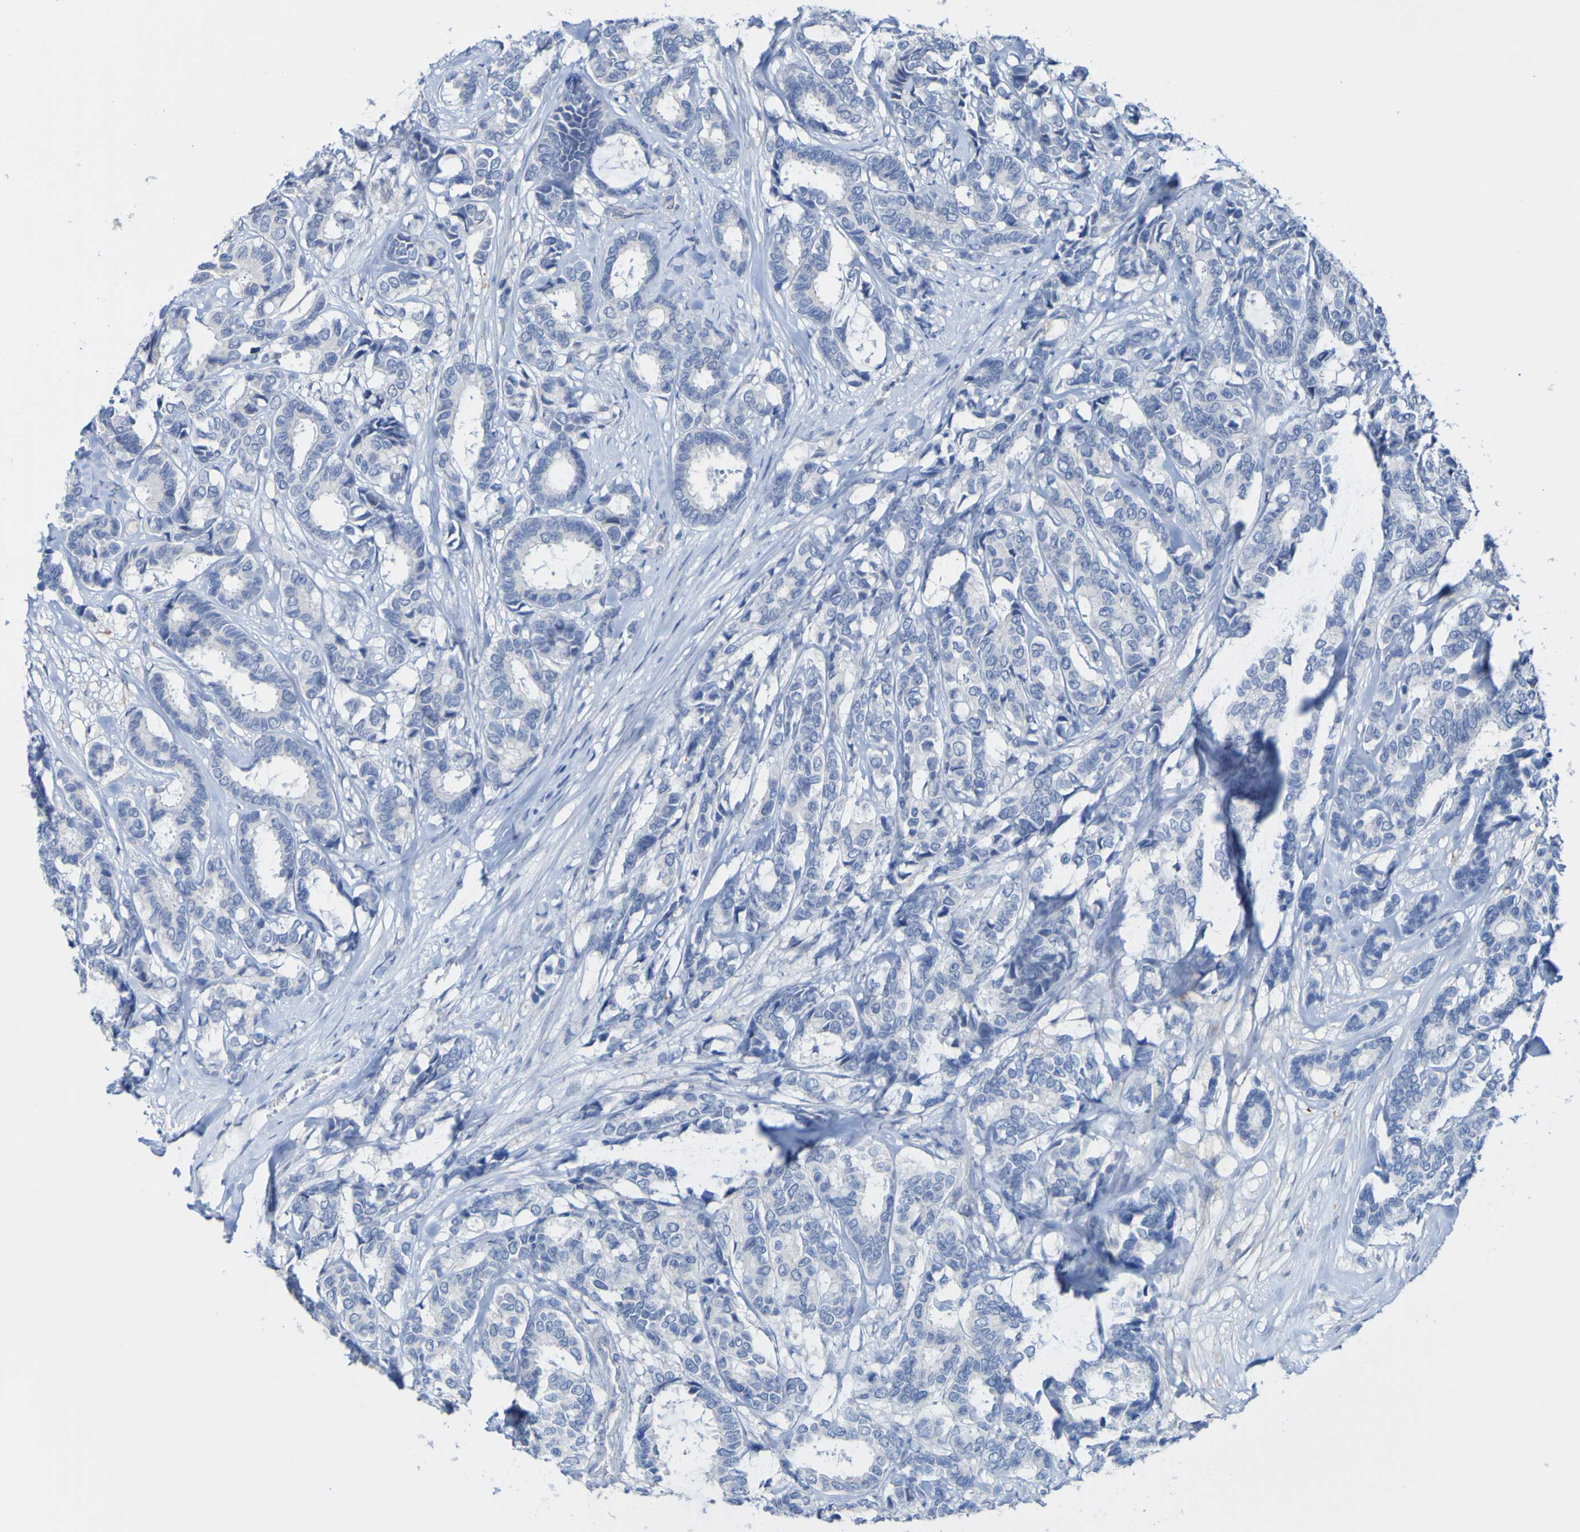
{"staining": {"intensity": "negative", "quantity": "none", "location": "none"}, "tissue": "breast cancer", "cell_type": "Tumor cells", "image_type": "cancer", "snomed": [{"axis": "morphology", "description": "Duct carcinoma"}, {"axis": "topography", "description": "Breast"}], "caption": "Photomicrograph shows no significant protein staining in tumor cells of breast cancer. The staining was performed using DAB to visualize the protein expression in brown, while the nuclei were stained in blue with hematoxylin (Magnification: 20x).", "gene": "ACMSD", "patient": {"sex": "female", "age": 87}}